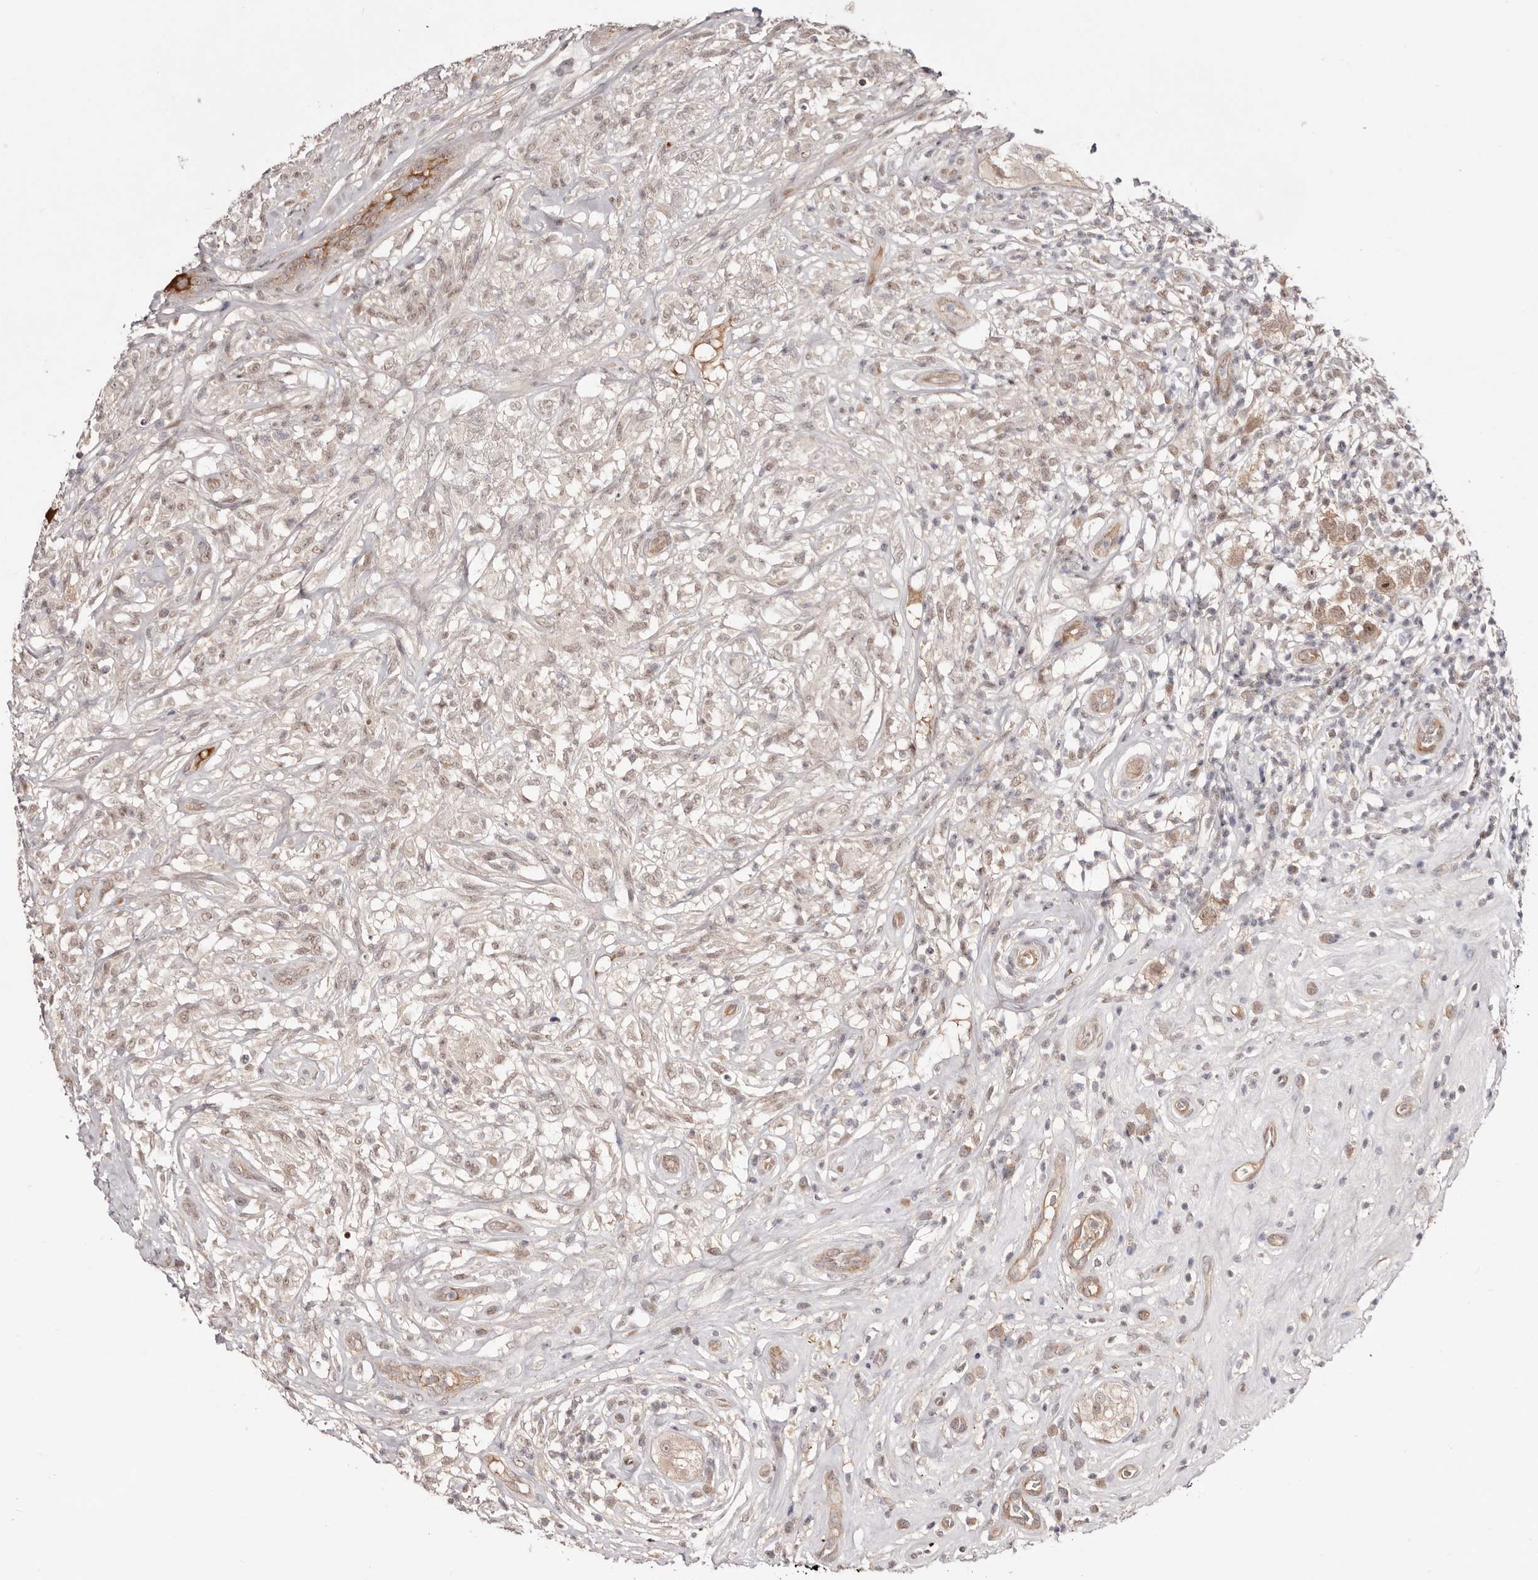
{"staining": {"intensity": "moderate", "quantity": ">75%", "location": "cytoplasmic/membranous,nuclear"}, "tissue": "testis cancer", "cell_type": "Tumor cells", "image_type": "cancer", "snomed": [{"axis": "morphology", "description": "Seminoma, NOS"}, {"axis": "topography", "description": "Testis"}], "caption": "Immunohistochemical staining of testis seminoma demonstrates medium levels of moderate cytoplasmic/membranous and nuclear protein staining in about >75% of tumor cells.", "gene": "EGR3", "patient": {"sex": "male", "age": 49}}